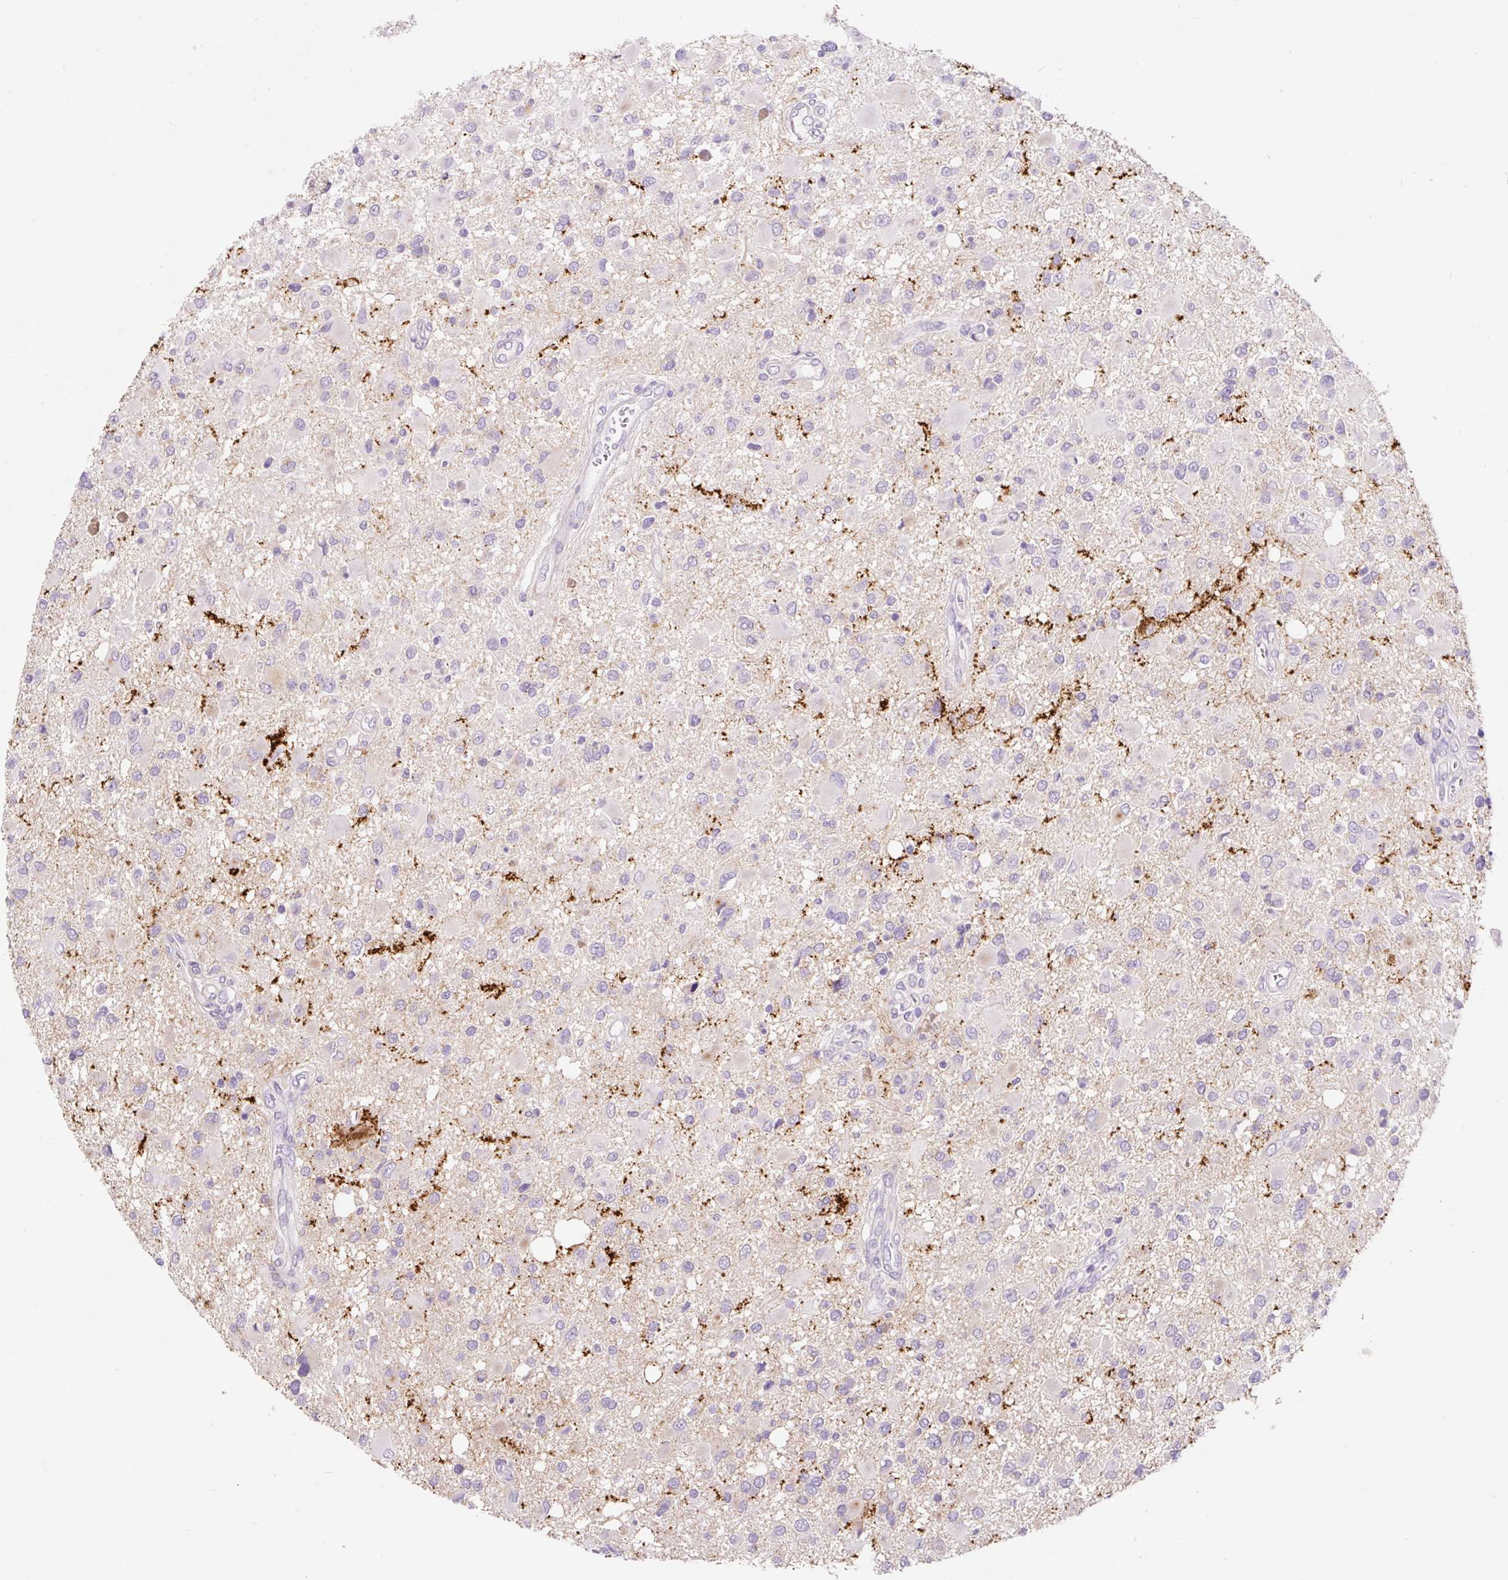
{"staining": {"intensity": "negative", "quantity": "none", "location": "none"}, "tissue": "glioma", "cell_type": "Tumor cells", "image_type": "cancer", "snomed": [{"axis": "morphology", "description": "Glioma, malignant, High grade"}, {"axis": "topography", "description": "Brain"}], "caption": "Protein analysis of malignant glioma (high-grade) exhibits no significant expression in tumor cells.", "gene": "SYP", "patient": {"sex": "male", "age": 53}}